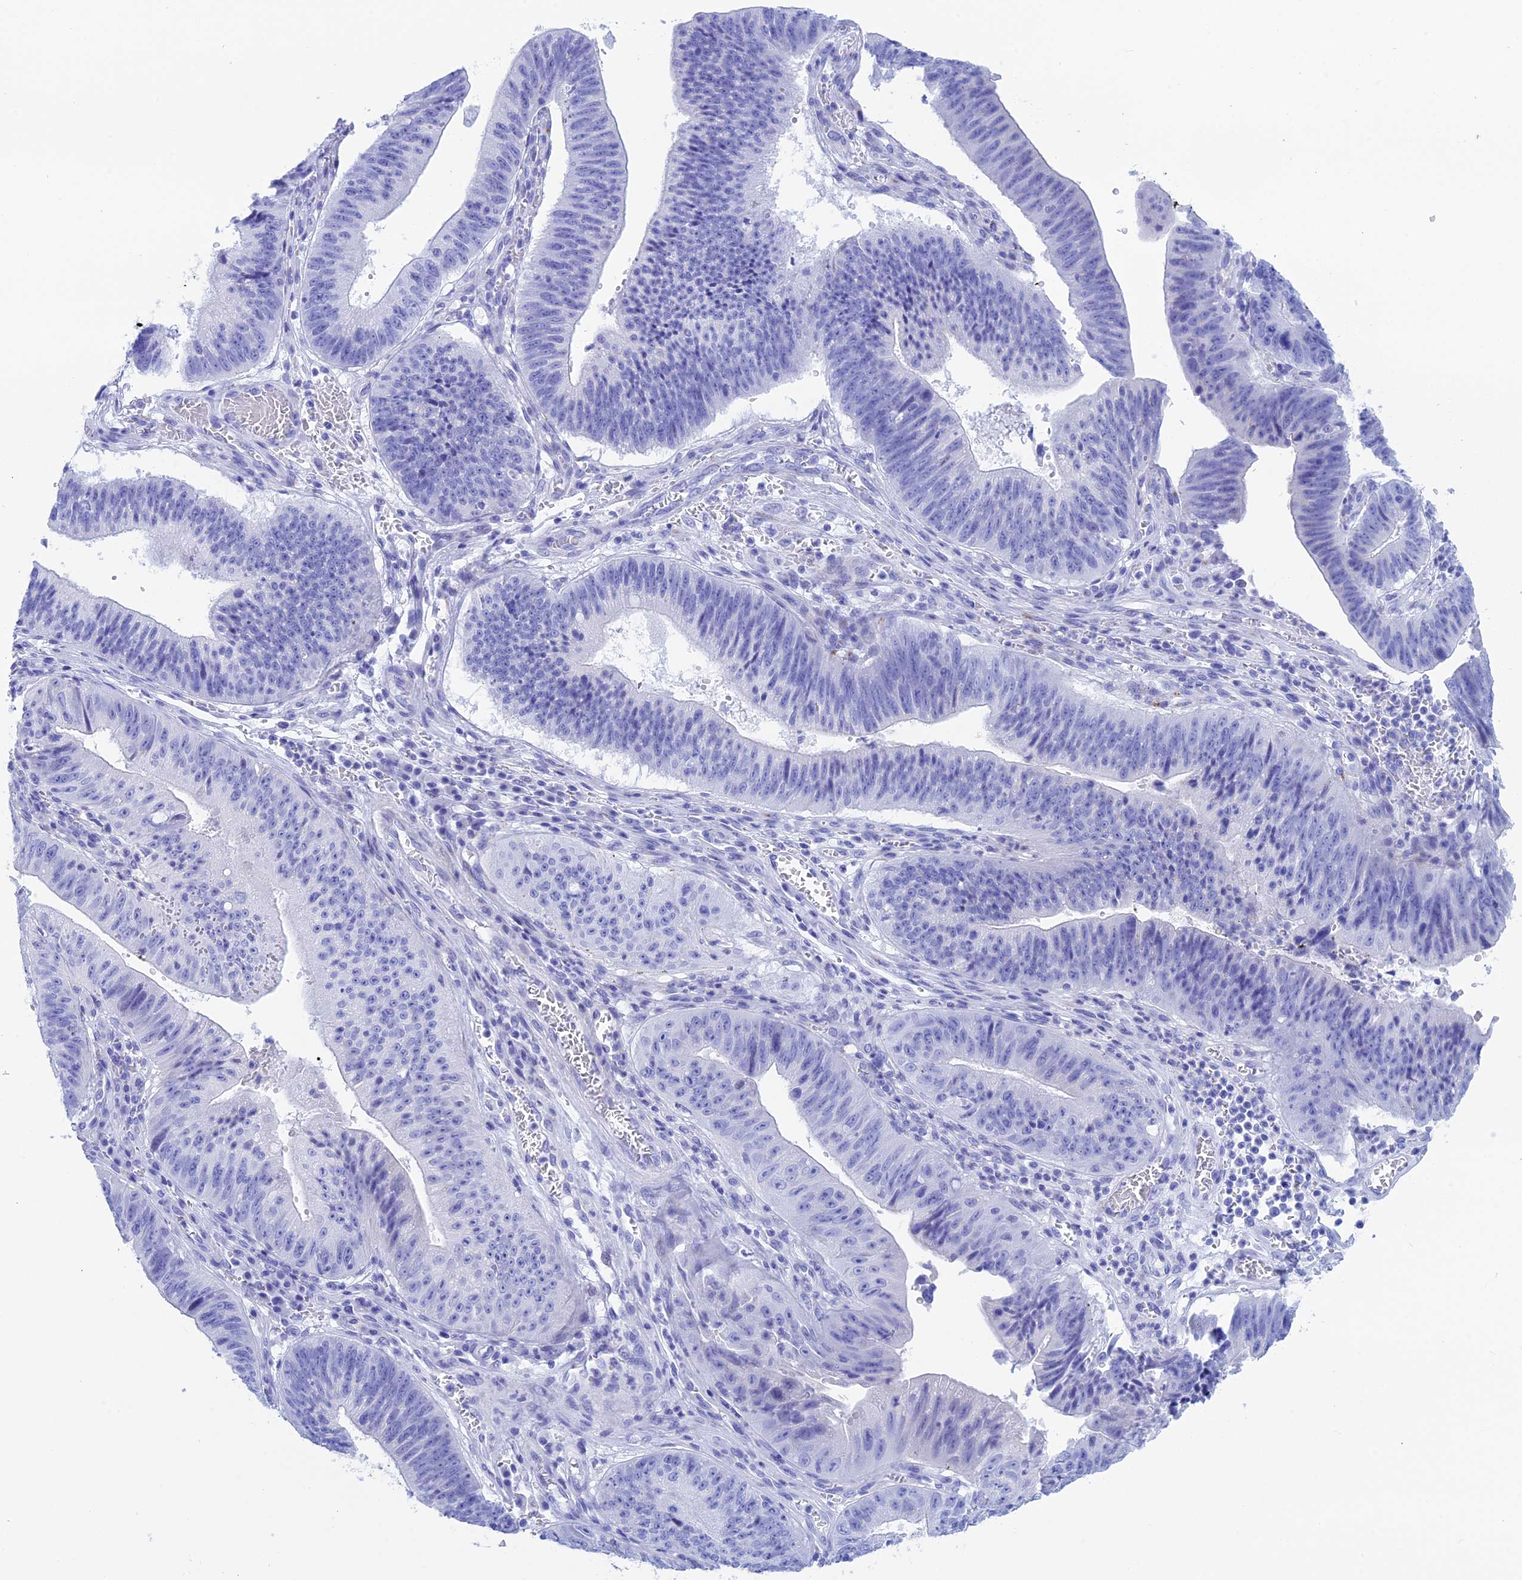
{"staining": {"intensity": "negative", "quantity": "none", "location": "none"}, "tissue": "stomach cancer", "cell_type": "Tumor cells", "image_type": "cancer", "snomed": [{"axis": "morphology", "description": "Adenocarcinoma, NOS"}, {"axis": "topography", "description": "Stomach"}], "caption": "This is an immunohistochemistry micrograph of stomach cancer (adenocarcinoma). There is no expression in tumor cells.", "gene": "ERICH4", "patient": {"sex": "male", "age": 59}}